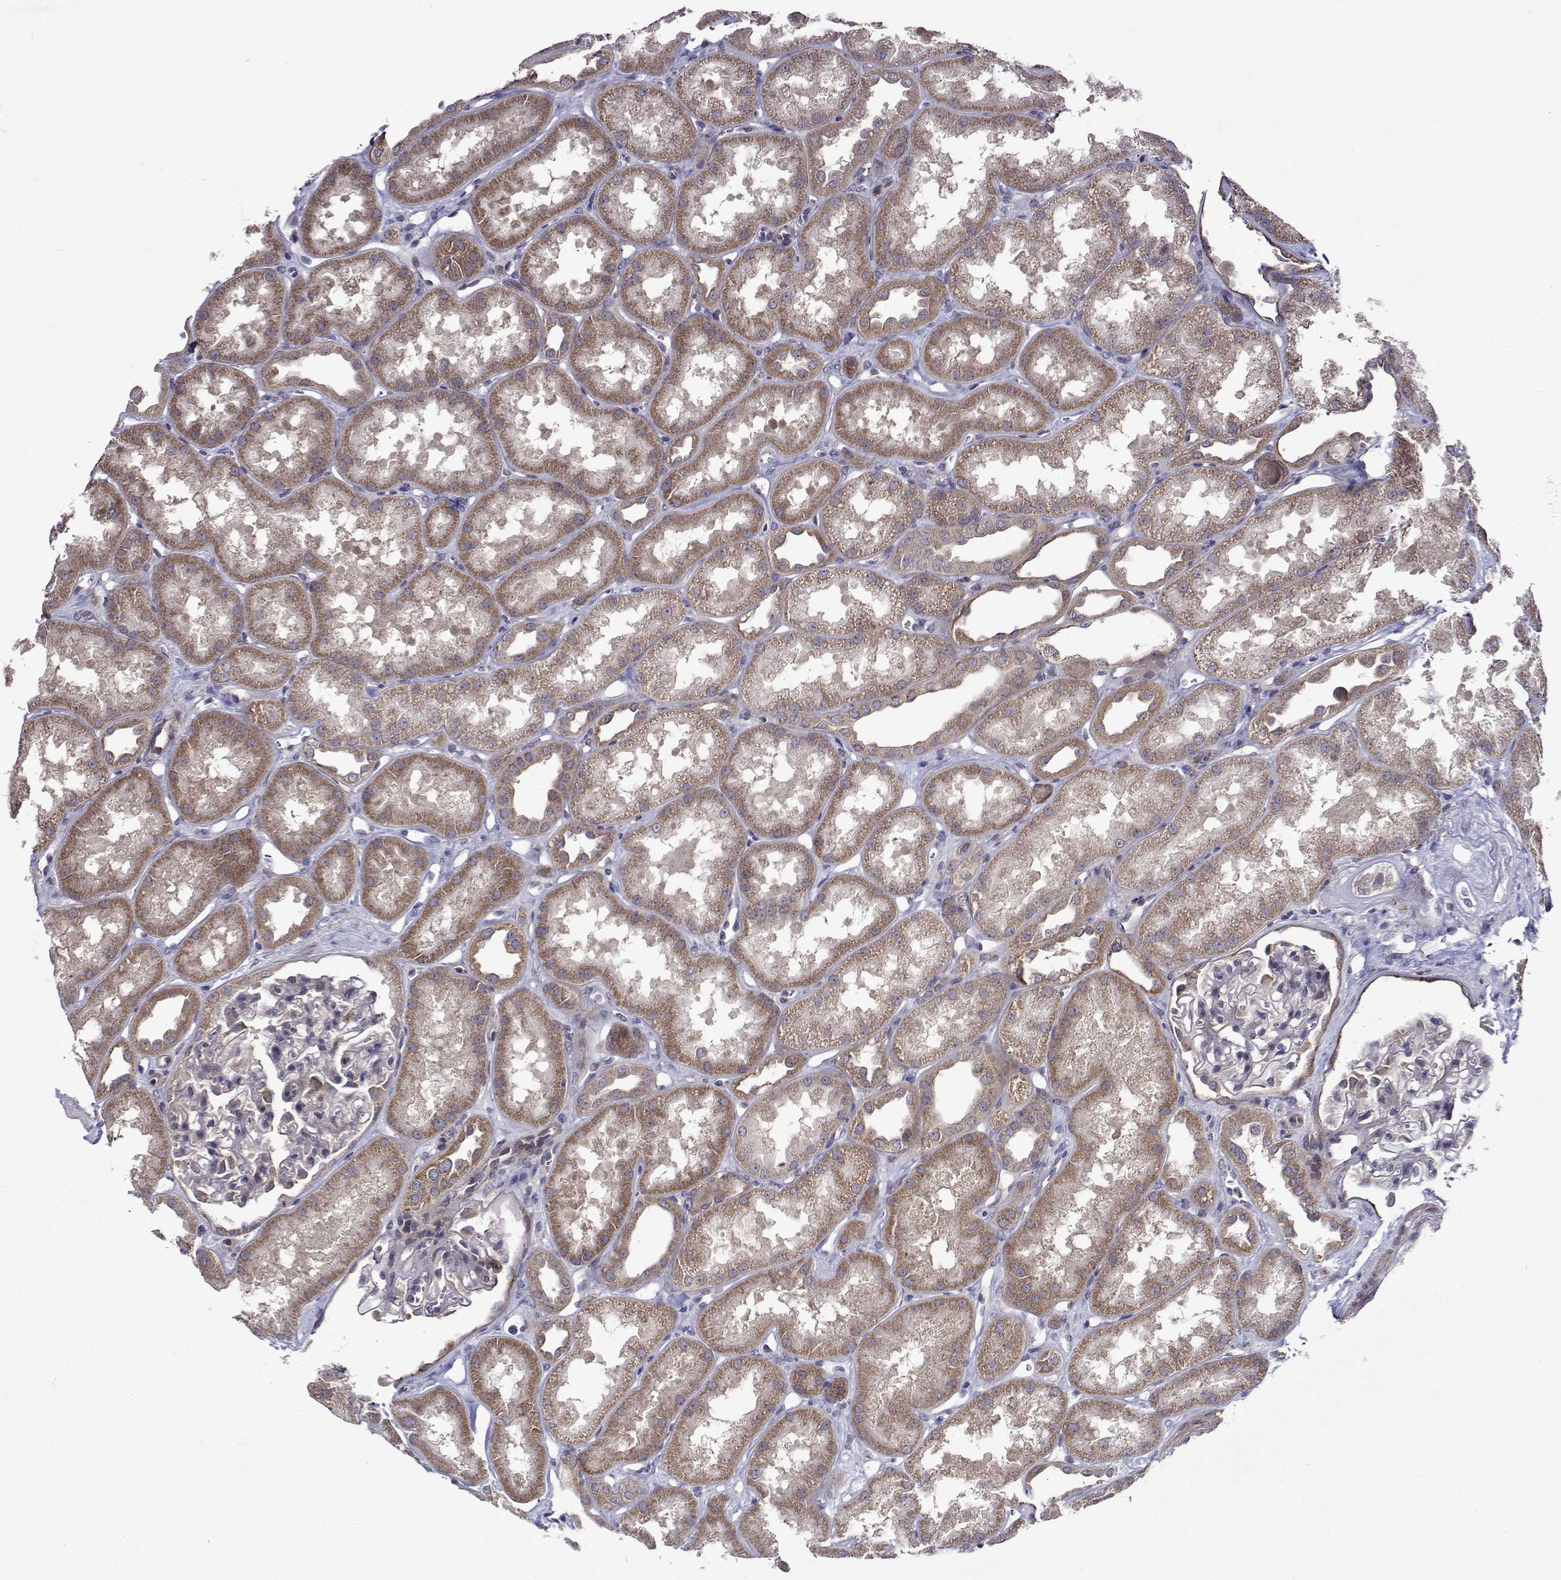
{"staining": {"intensity": "weak", "quantity": "<25%", "location": "cytoplasmic/membranous"}, "tissue": "kidney", "cell_type": "Cells in glomeruli", "image_type": "normal", "snomed": [{"axis": "morphology", "description": "Normal tissue, NOS"}, {"axis": "topography", "description": "Kidney"}], "caption": "There is no significant positivity in cells in glomeruli of kidney. (DAB (3,3'-diaminobenzidine) IHC with hematoxylin counter stain).", "gene": "TARBP2", "patient": {"sex": "male", "age": 61}}